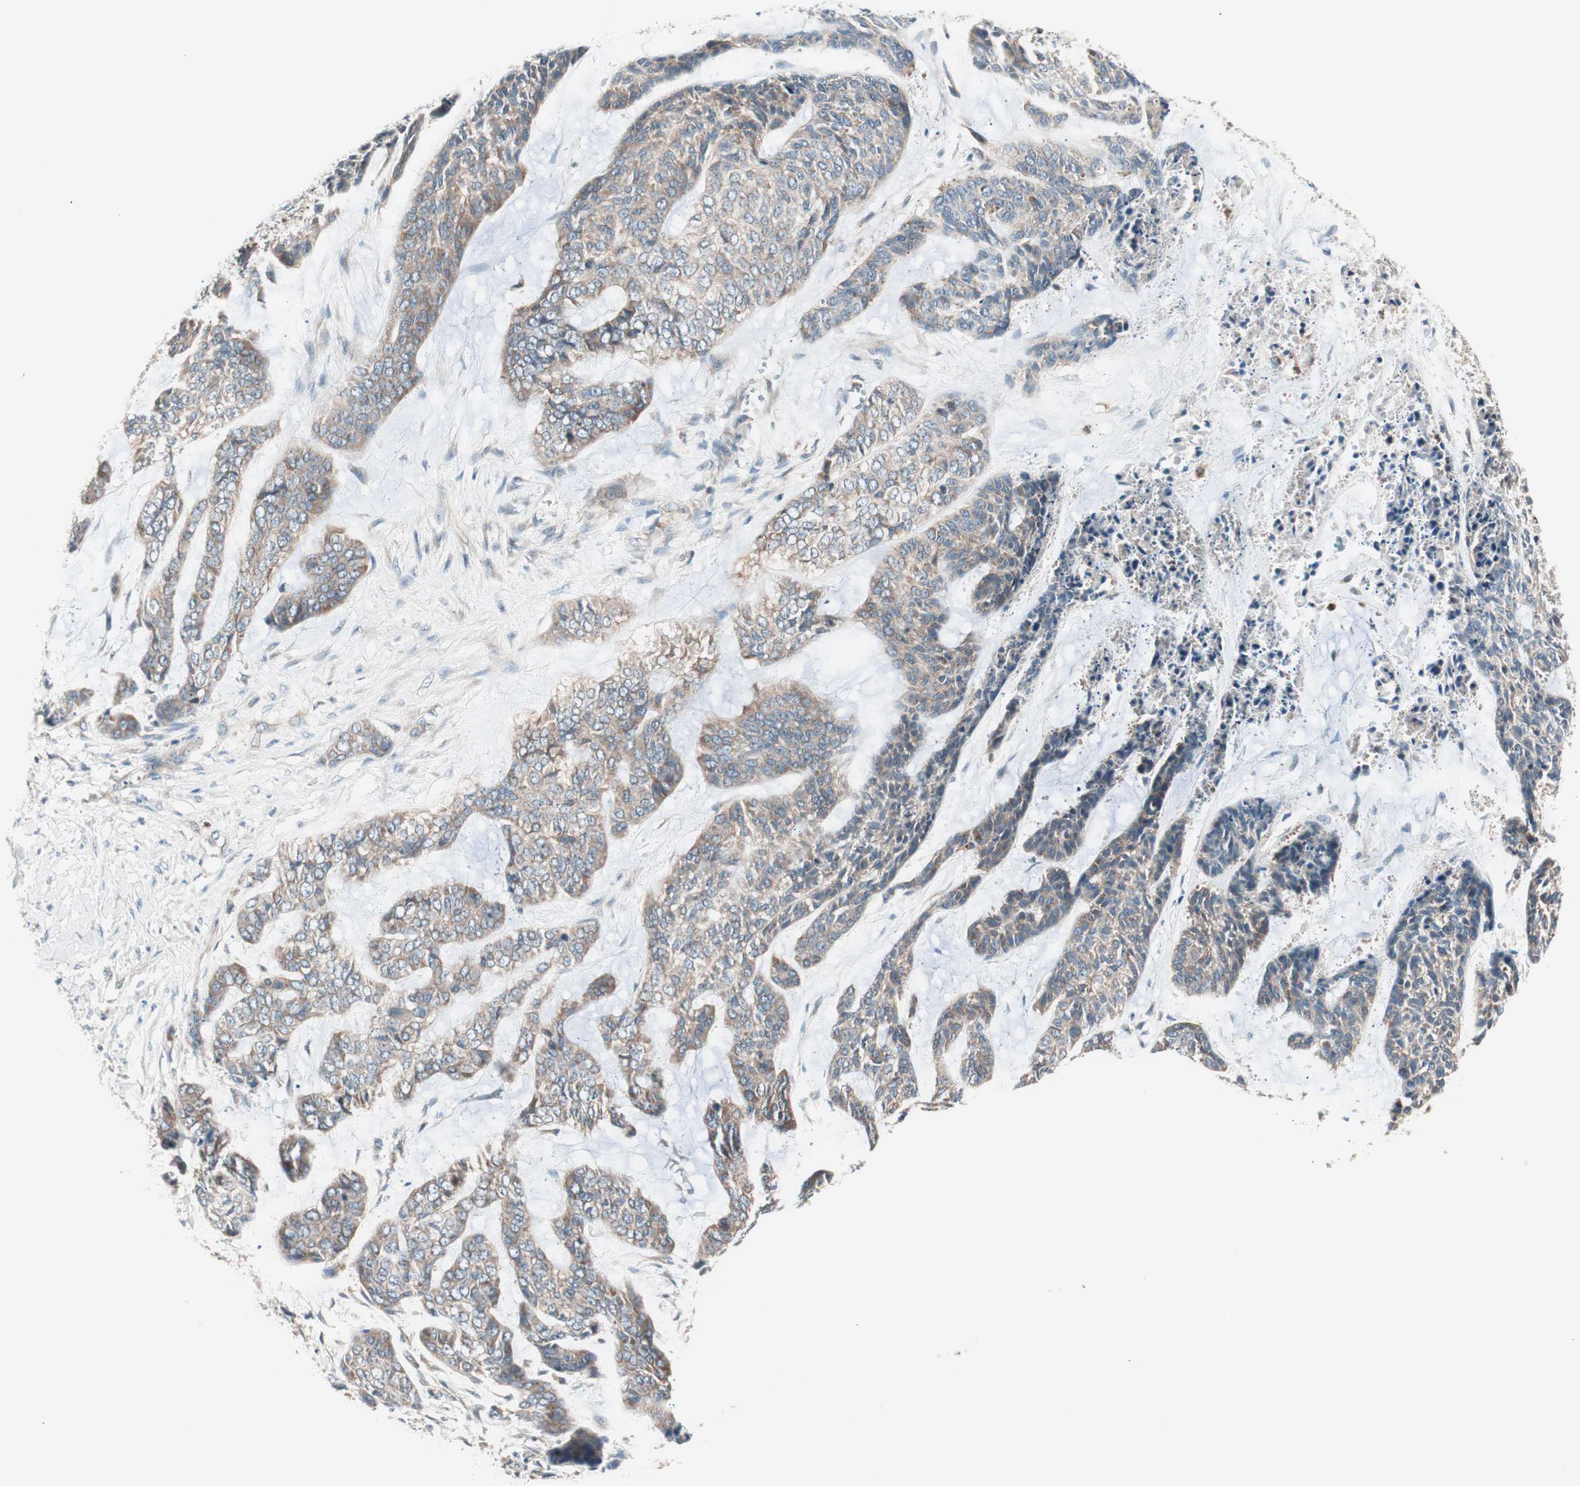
{"staining": {"intensity": "moderate", "quantity": "25%-75%", "location": "cytoplasmic/membranous"}, "tissue": "skin cancer", "cell_type": "Tumor cells", "image_type": "cancer", "snomed": [{"axis": "morphology", "description": "Basal cell carcinoma"}, {"axis": "topography", "description": "Skin"}], "caption": "Basal cell carcinoma (skin) stained for a protein (brown) reveals moderate cytoplasmic/membranous positive positivity in approximately 25%-75% of tumor cells.", "gene": "TSG101", "patient": {"sex": "female", "age": 64}}